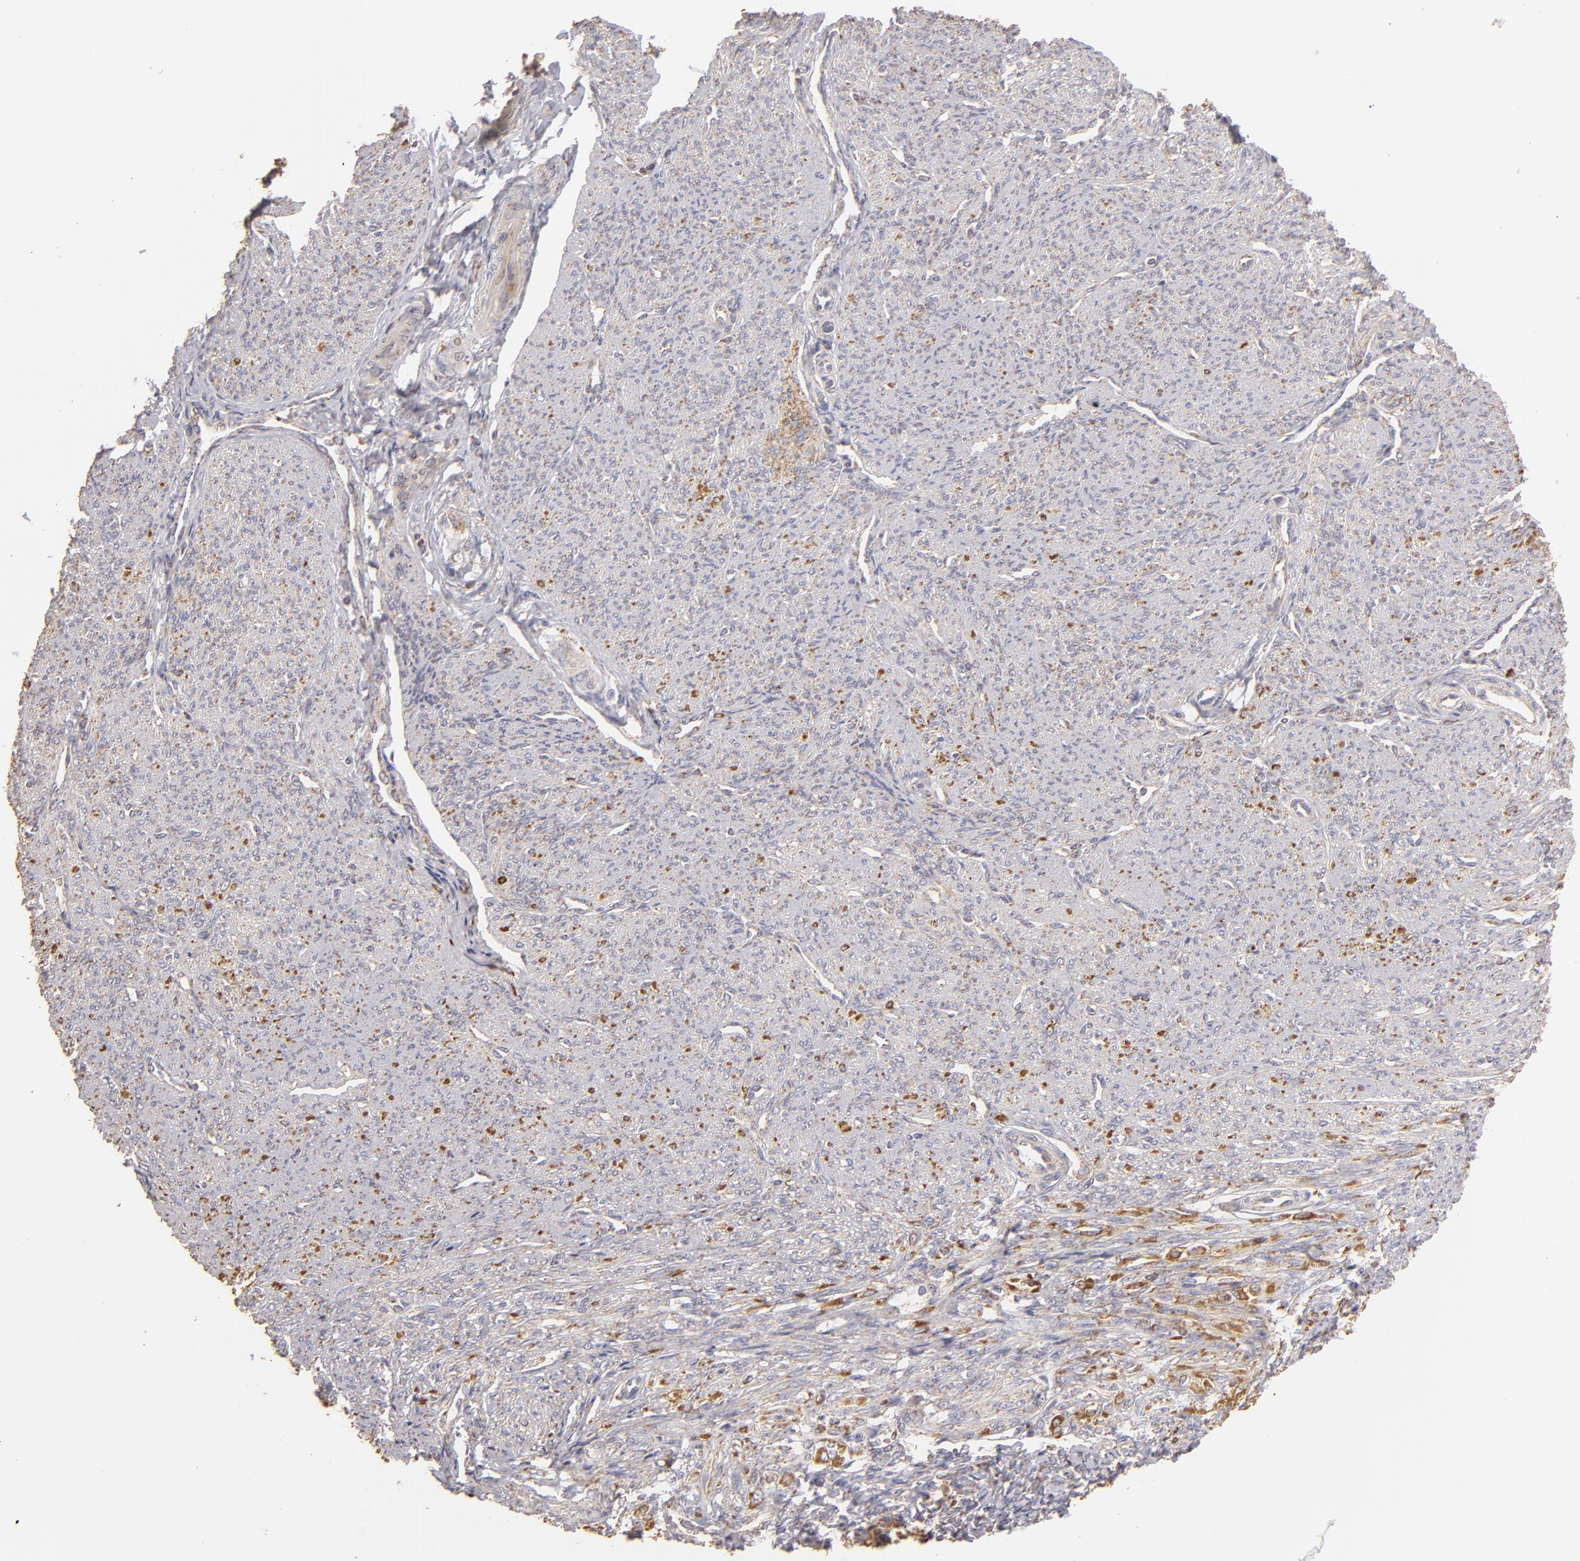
{"staining": {"intensity": "weak", "quantity": ">75%", "location": "cytoplasmic/membranous"}, "tissue": "smooth muscle", "cell_type": "Smooth muscle cells", "image_type": "normal", "snomed": [{"axis": "morphology", "description": "Normal tissue, NOS"}, {"axis": "topography", "description": "Cervix"}, {"axis": "topography", "description": "Endometrium"}], "caption": "Smooth muscle stained with DAB IHC displays low levels of weak cytoplasmic/membranous positivity in approximately >75% of smooth muscle cells.", "gene": "CFB", "patient": {"sex": "female", "age": 65}}